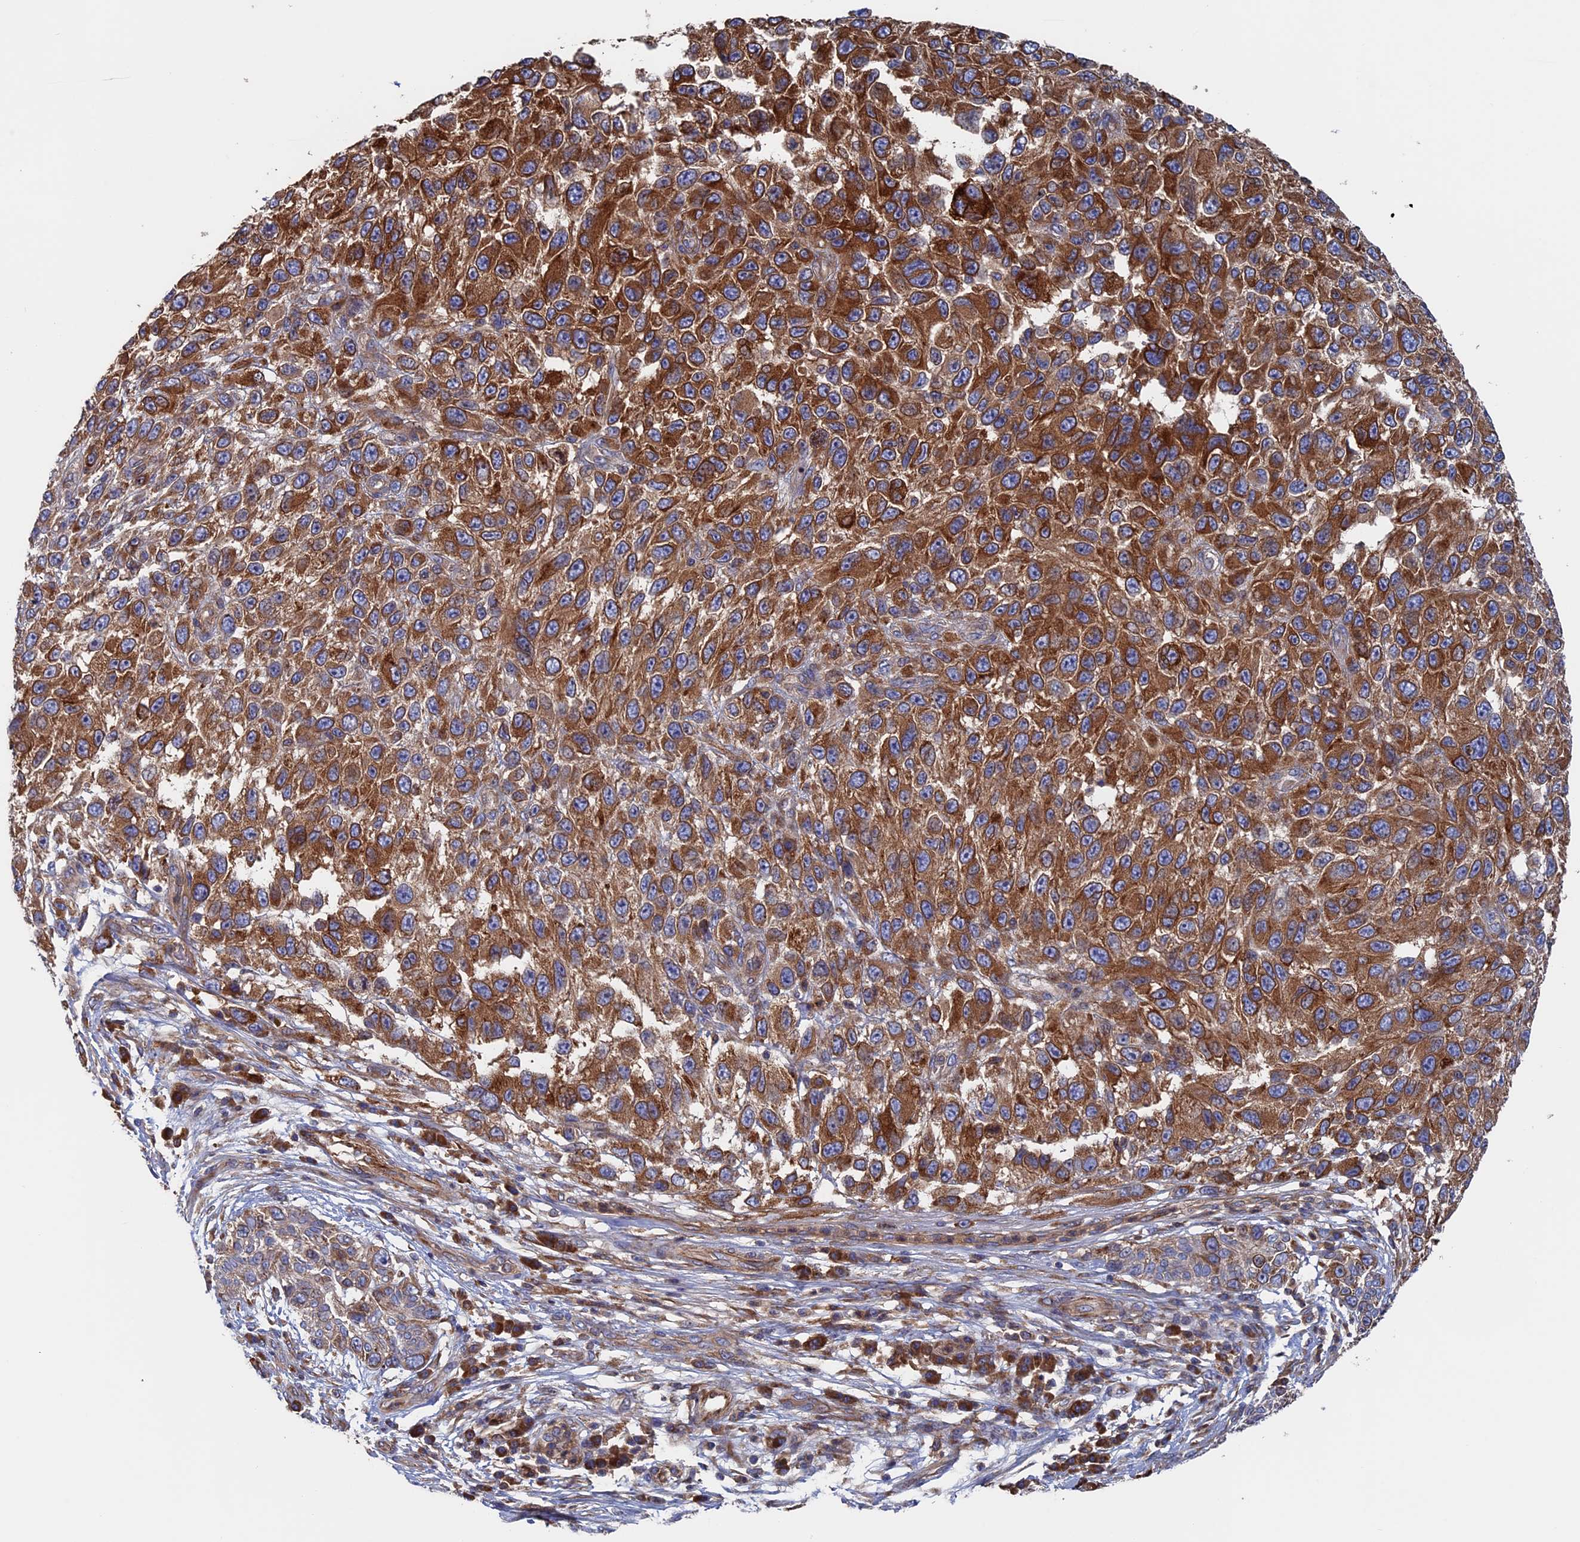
{"staining": {"intensity": "strong", "quantity": ">75%", "location": "cytoplasmic/membranous"}, "tissue": "melanoma", "cell_type": "Tumor cells", "image_type": "cancer", "snomed": [{"axis": "morphology", "description": "Malignant melanoma, NOS"}, {"axis": "topography", "description": "Skin"}], "caption": "Human malignant melanoma stained with a protein marker reveals strong staining in tumor cells.", "gene": "DNAJC3", "patient": {"sex": "female", "age": 96}}